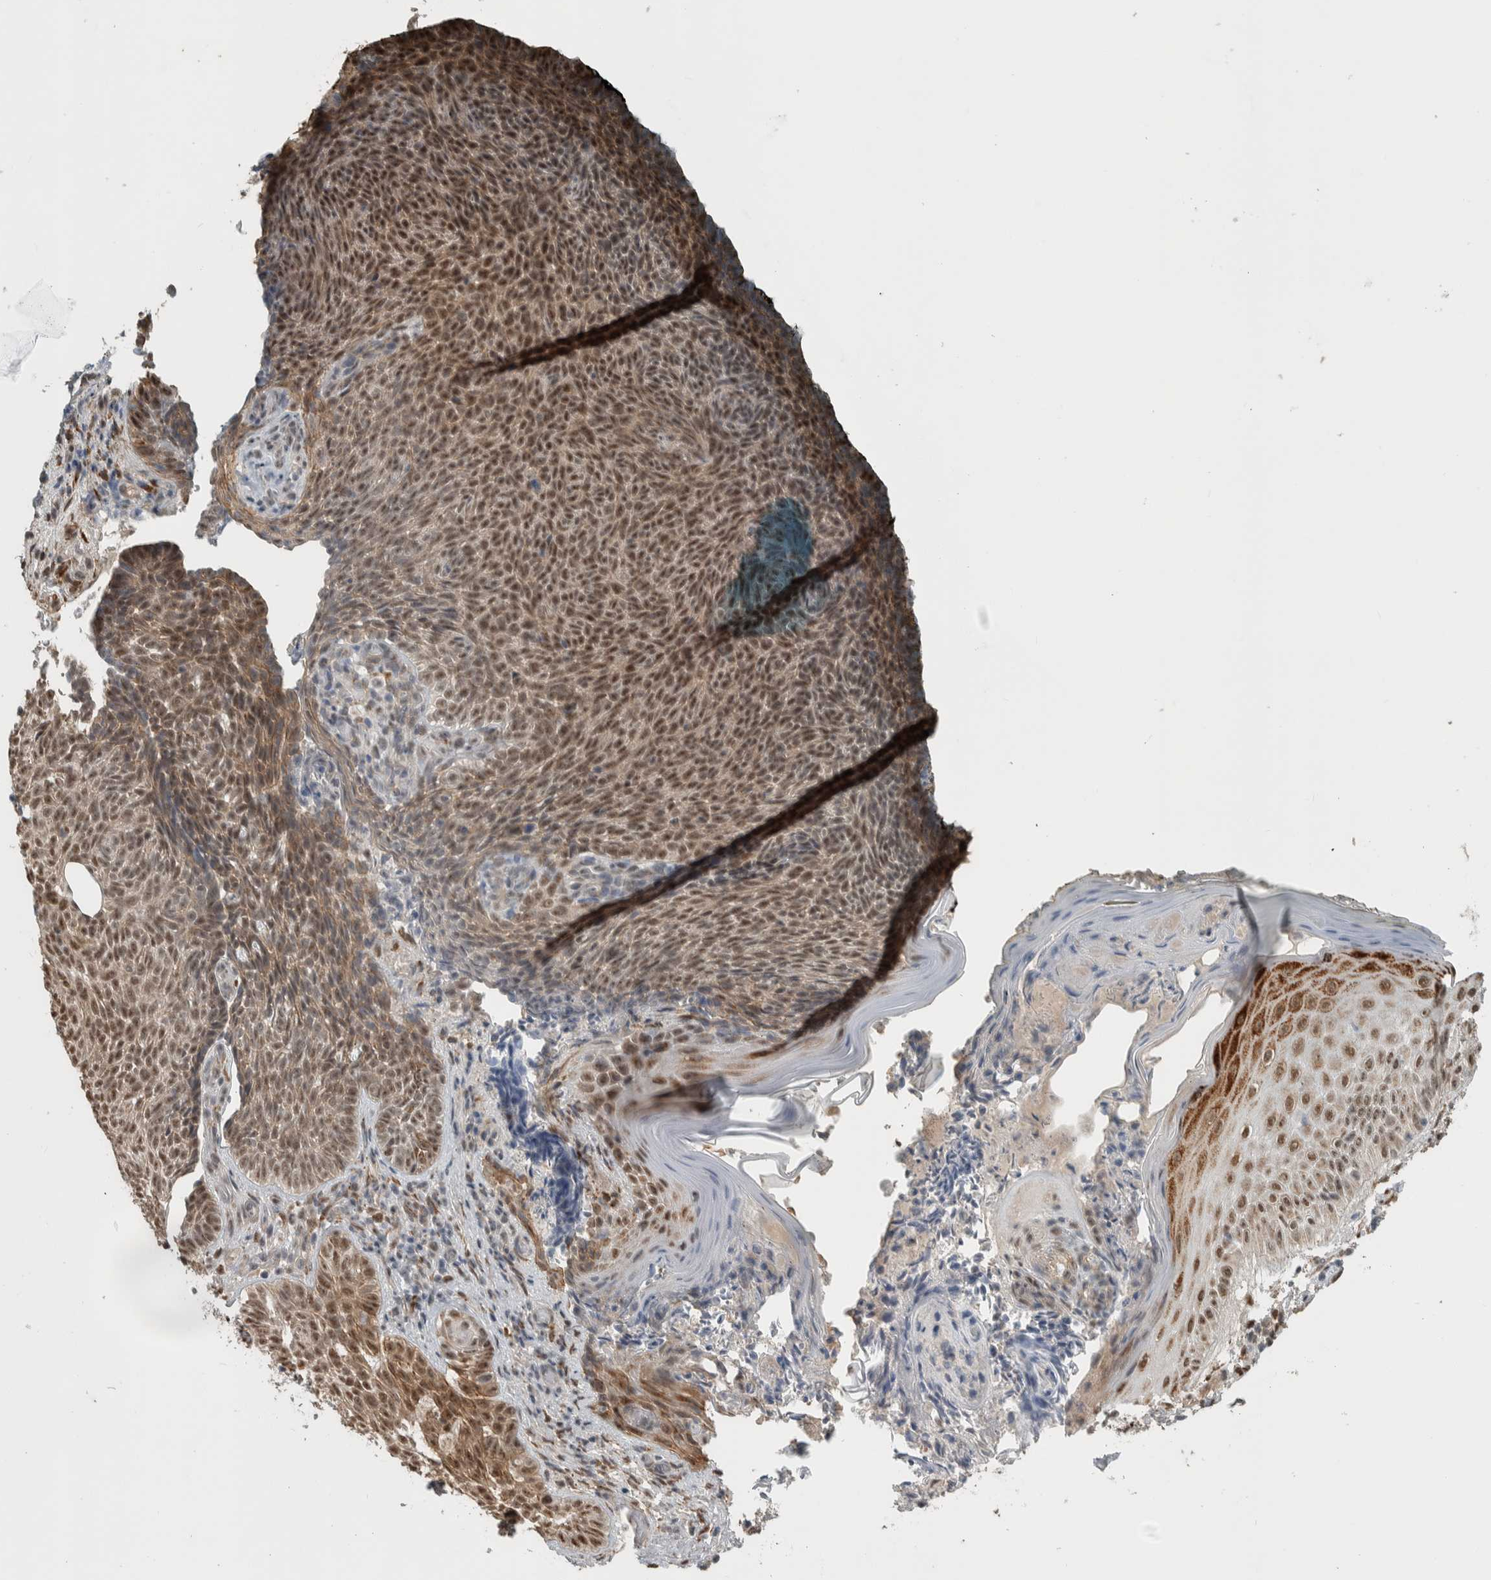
{"staining": {"intensity": "moderate", "quantity": ">75%", "location": "nuclear"}, "tissue": "skin cancer", "cell_type": "Tumor cells", "image_type": "cancer", "snomed": [{"axis": "morphology", "description": "Basal cell carcinoma"}, {"axis": "topography", "description": "Skin"}], "caption": "DAB immunohistochemical staining of skin cancer reveals moderate nuclear protein staining in approximately >75% of tumor cells.", "gene": "DDX42", "patient": {"sex": "male", "age": 61}}